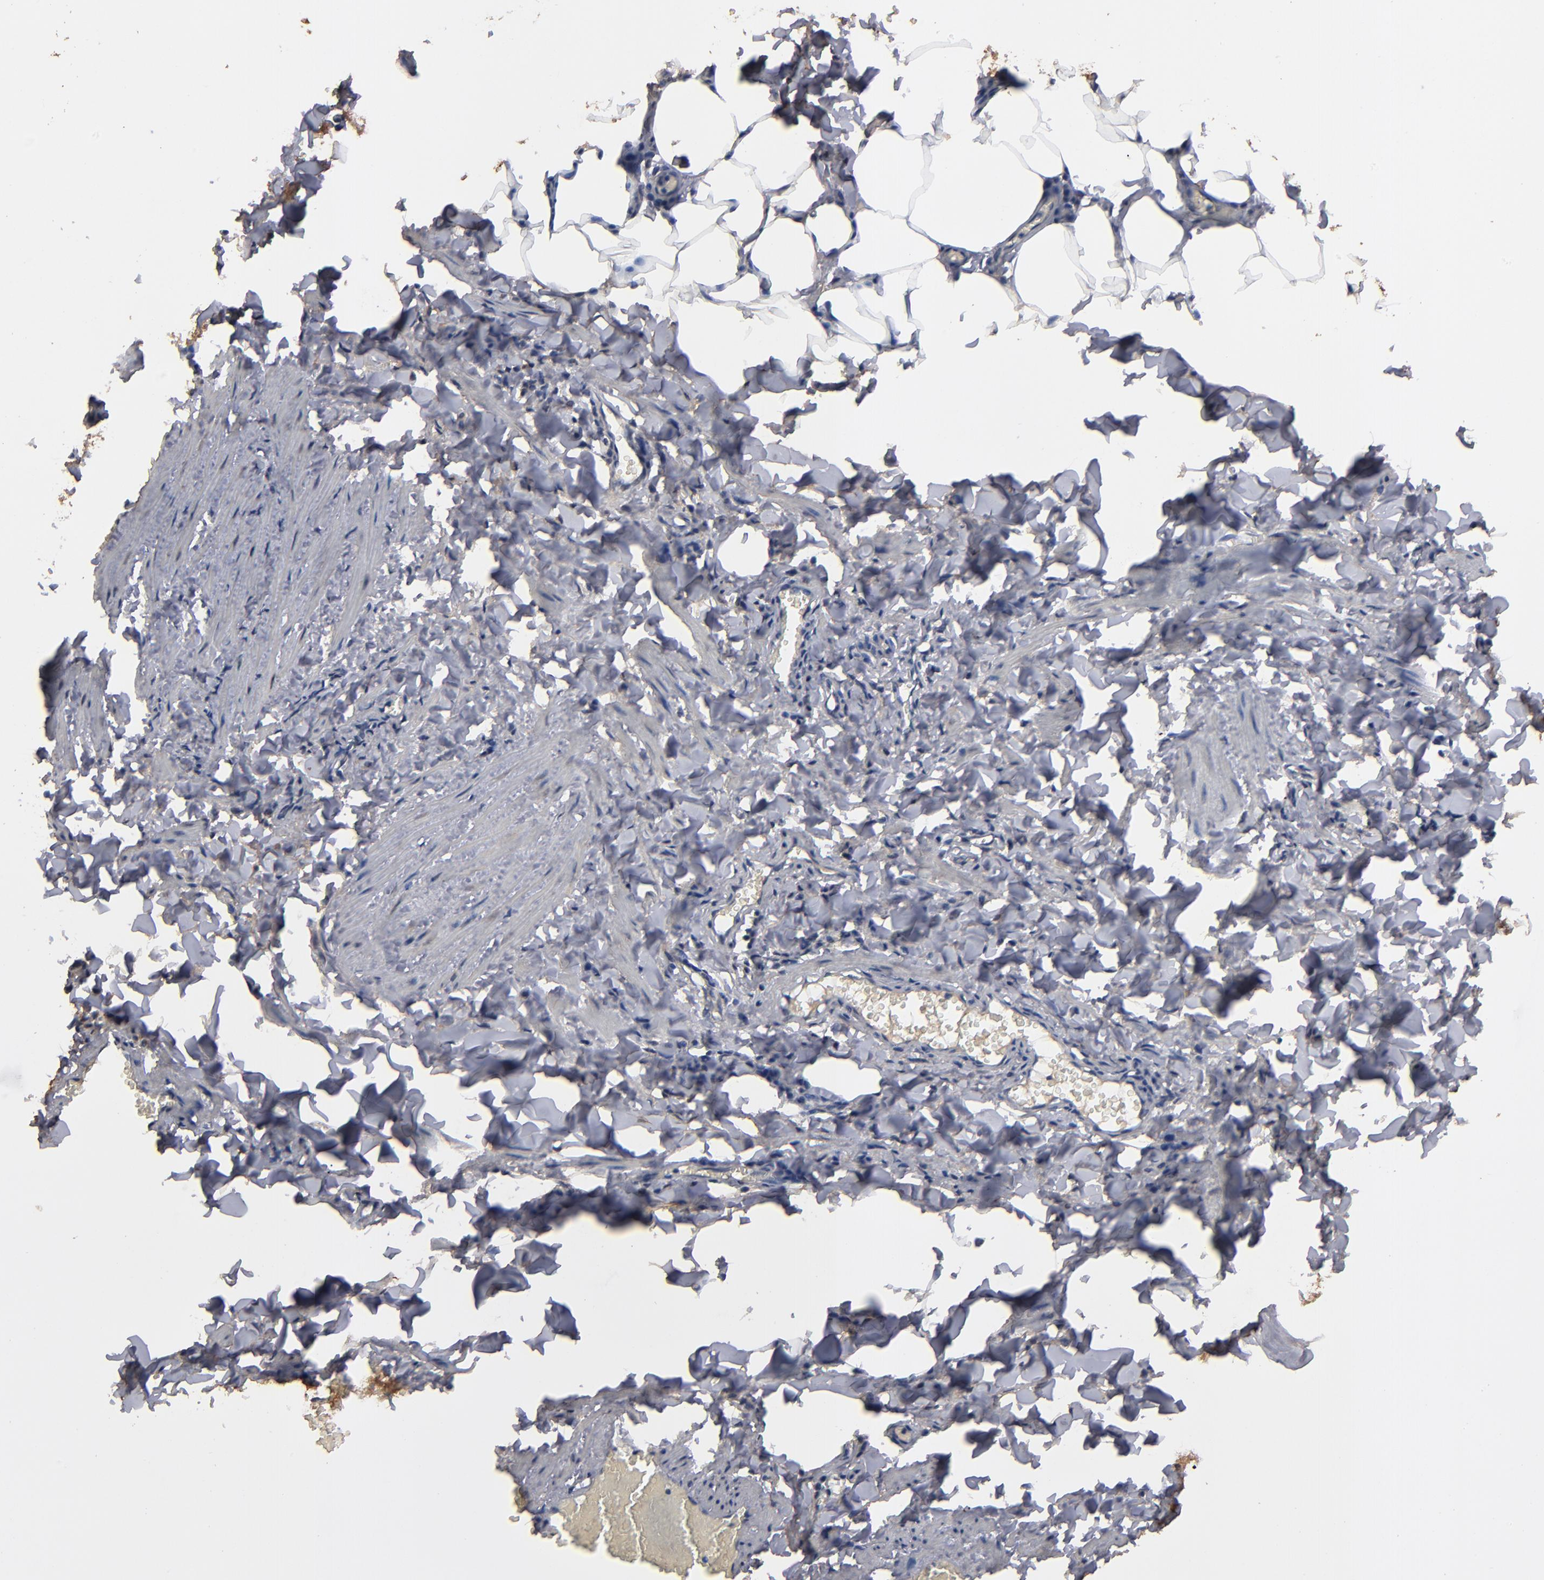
{"staining": {"intensity": "moderate", "quantity": ">75%", "location": "cytoplasmic/membranous,nuclear"}, "tissue": "adipose tissue", "cell_type": "Adipocytes", "image_type": "normal", "snomed": [{"axis": "morphology", "description": "Normal tissue, NOS"}, {"axis": "topography", "description": "Vascular tissue"}], "caption": "The immunohistochemical stain labels moderate cytoplasmic/membranous,nuclear staining in adipocytes of unremarkable adipose tissue.", "gene": "NXF2B", "patient": {"sex": "male", "age": 41}}